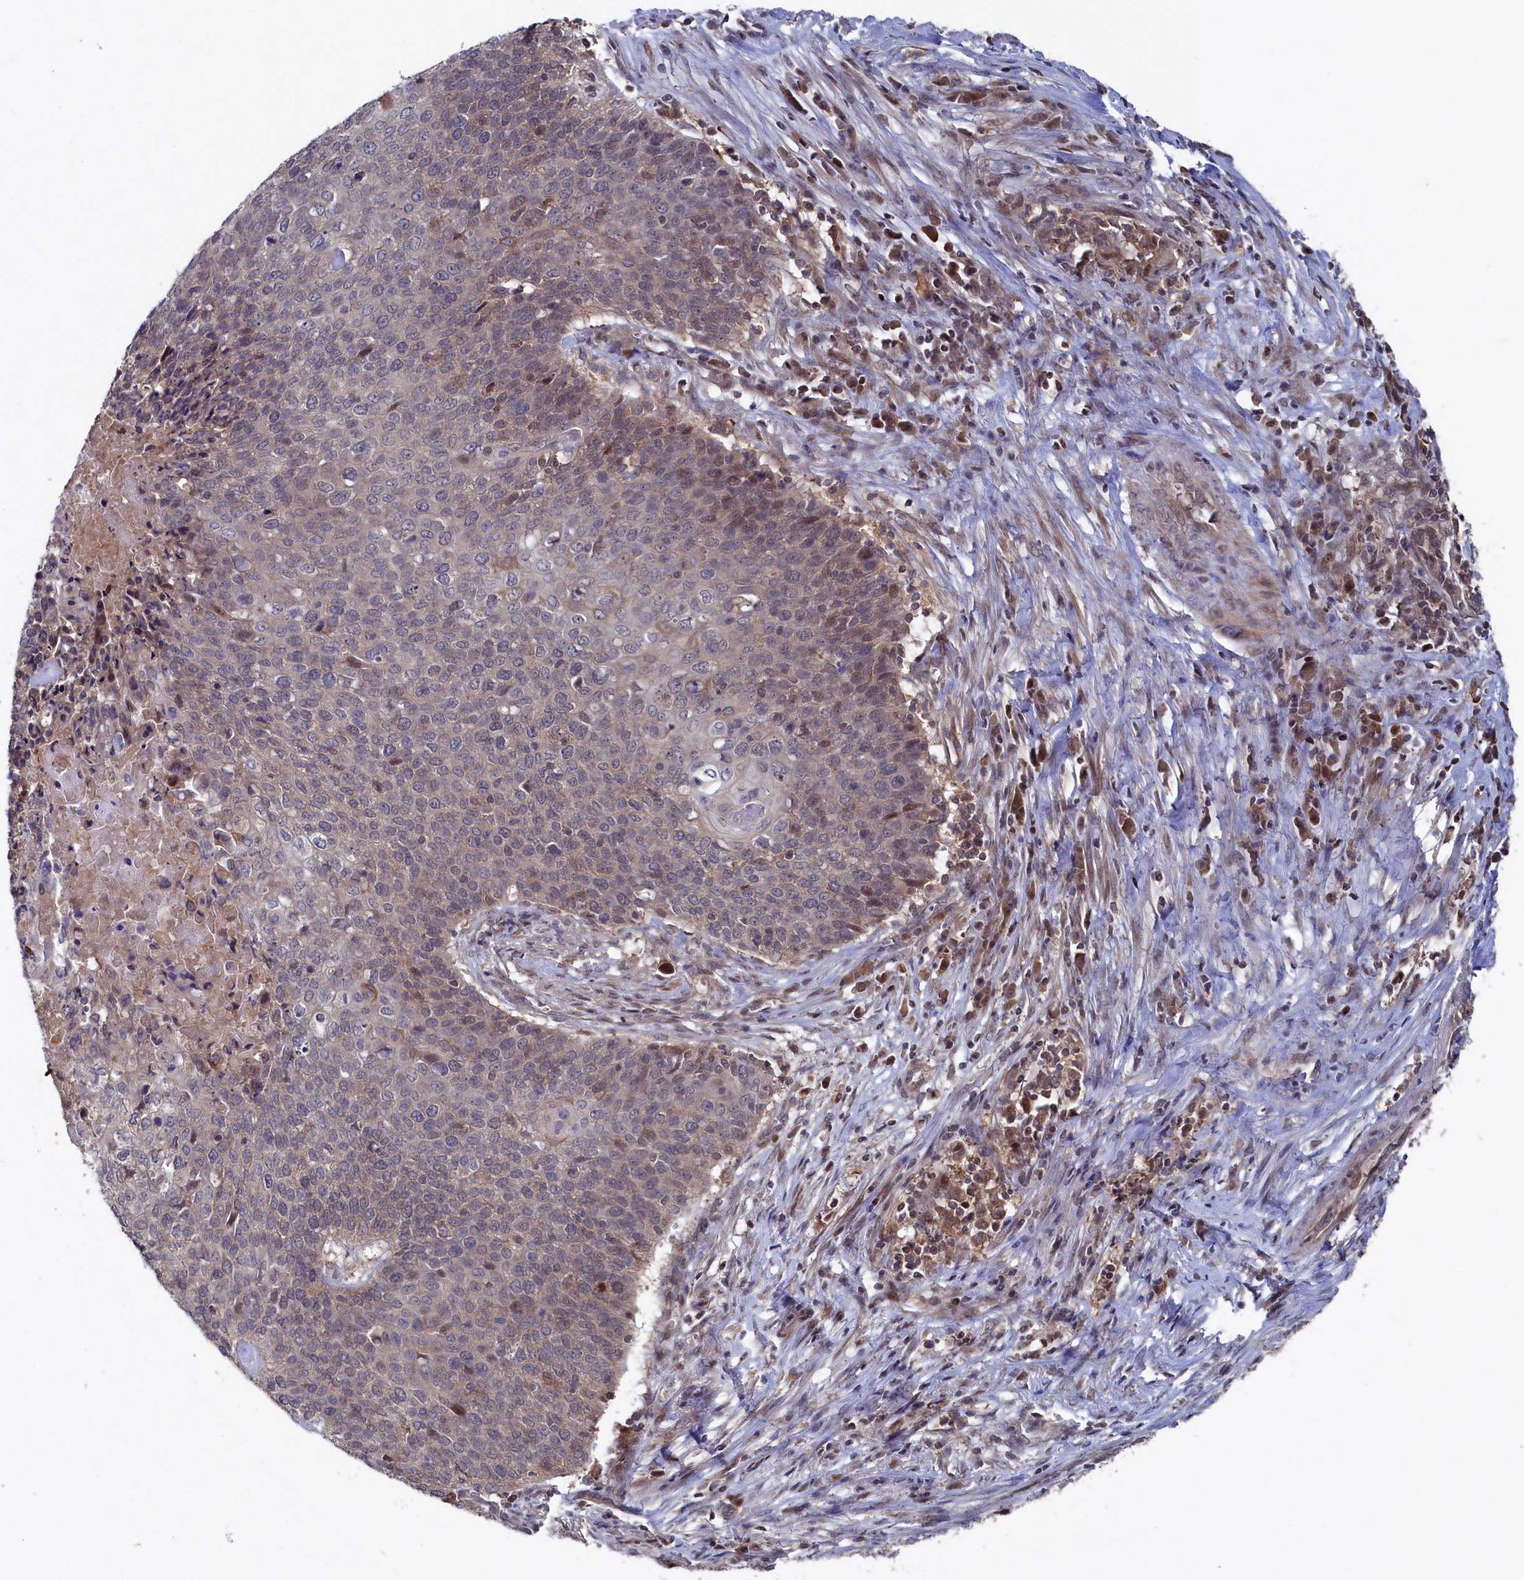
{"staining": {"intensity": "weak", "quantity": "25%-75%", "location": "cytoplasmic/membranous,nuclear"}, "tissue": "cervical cancer", "cell_type": "Tumor cells", "image_type": "cancer", "snomed": [{"axis": "morphology", "description": "Squamous cell carcinoma, NOS"}, {"axis": "topography", "description": "Cervix"}], "caption": "Immunohistochemical staining of human cervical squamous cell carcinoma shows low levels of weak cytoplasmic/membranous and nuclear positivity in approximately 25%-75% of tumor cells.", "gene": "TMC5", "patient": {"sex": "female", "age": 39}}